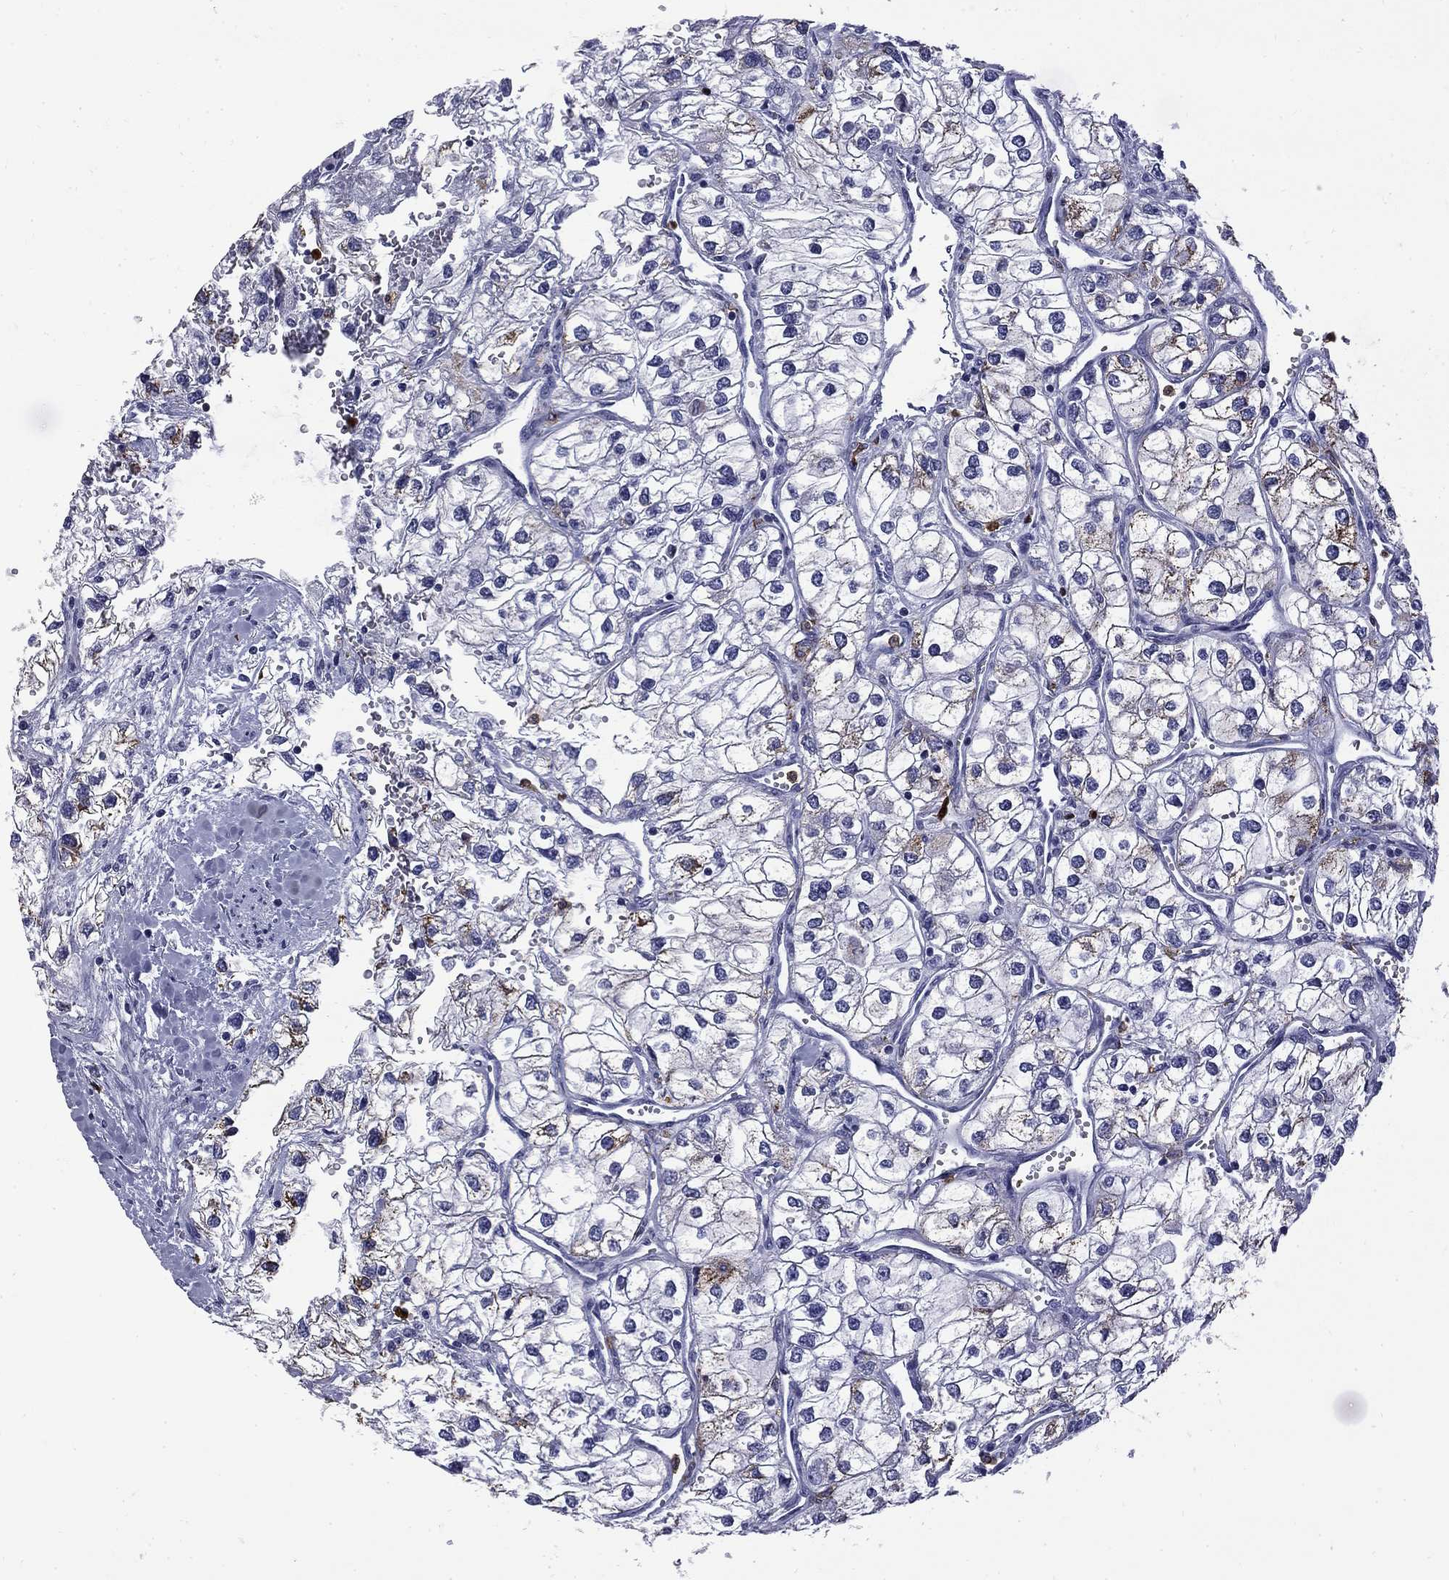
{"staining": {"intensity": "moderate", "quantity": "<25%", "location": "cytoplasmic/membranous"}, "tissue": "renal cancer", "cell_type": "Tumor cells", "image_type": "cancer", "snomed": [{"axis": "morphology", "description": "Adenocarcinoma, NOS"}, {"axis": "topography", "description": "Kidney"}], "caption": "Immunohistochemistry of renal cancer (adenocarcinoma) reveals low levels of moderate cytoplasmic/membranous positivity in about <25% of tumor cells.", "gene": "TRIM29", "patient": {"sex": "male", "age": 59}}